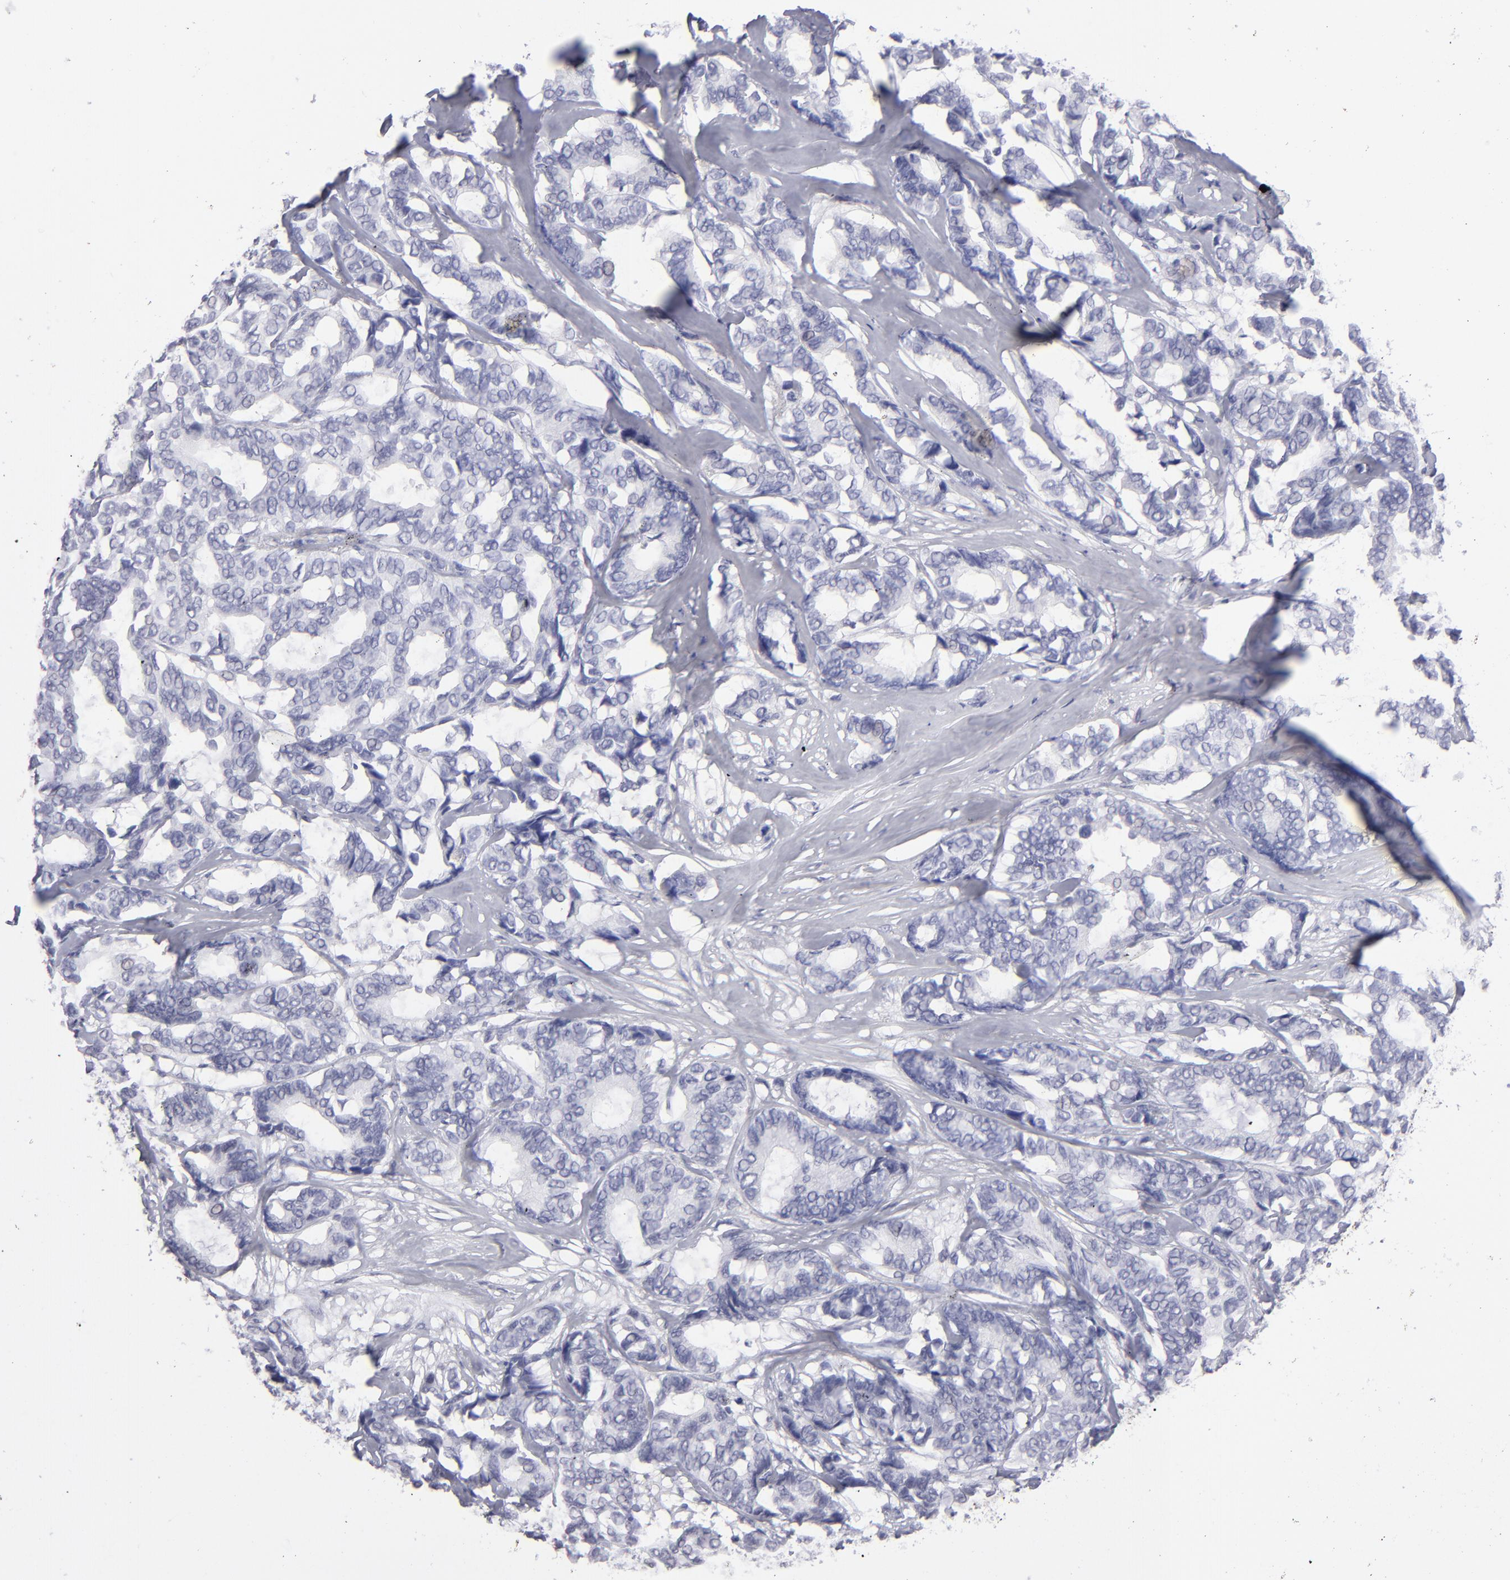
{"staining": {"intensity": "negative", "quantity": "none", "location": "none"}, "tissue": "breast cancer", "cell_type": "Tumor cells", "image_type": "cancer", "snomed": [{"axis": "morphology", "description": "Duct carcinoma"}, {"axis": "topography", "description": "Breast"}], "caption": "Immunohistochemical staining of breast invasive ductal carcinoma displays no significant staining in tumor cells. (Brightfield microscopy of DAB immunohistochemistry at high magnification).", "gene": "ALDOB", "patient": {"sex": "female", "age": 87}}